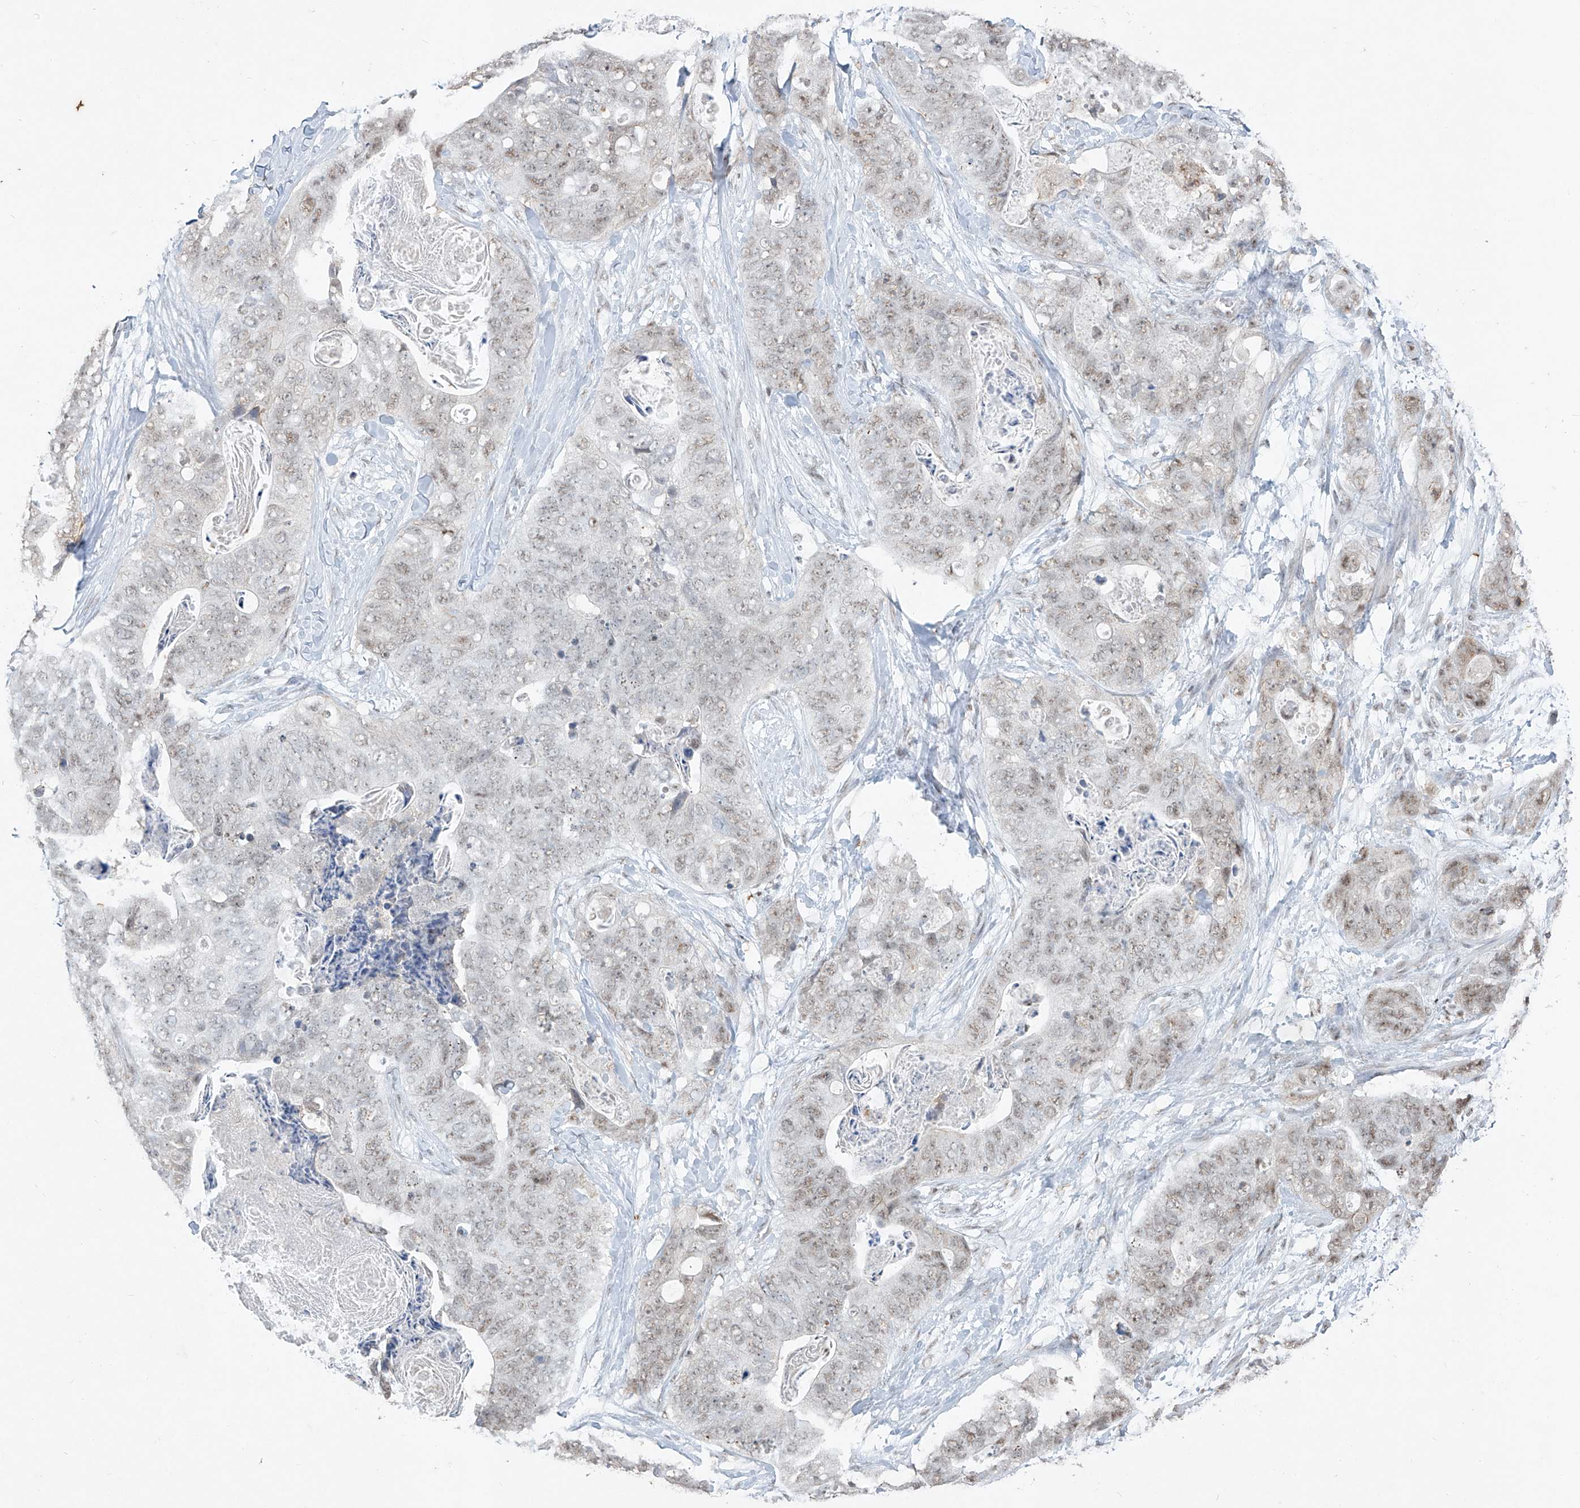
{"staining": {"intensity": "weak", "quantity": "<25%", "location": "nuclear"}, "tissue": "stomach cancer", "cell_type": "Tumor cells", "image_type": "cancer", "snomed": [{"axis": "morphology", "description": "Adenocarcinoma, NOS"}, {"axis": "topography", "description": "Stomach"}], "caption": "The photomicrograph demonstrates no staining of tumor cells in stomach cancer. Nuclei are stained in blue.", "gene": "TFEC", "patient": {"sex": "female", "age": 89}}